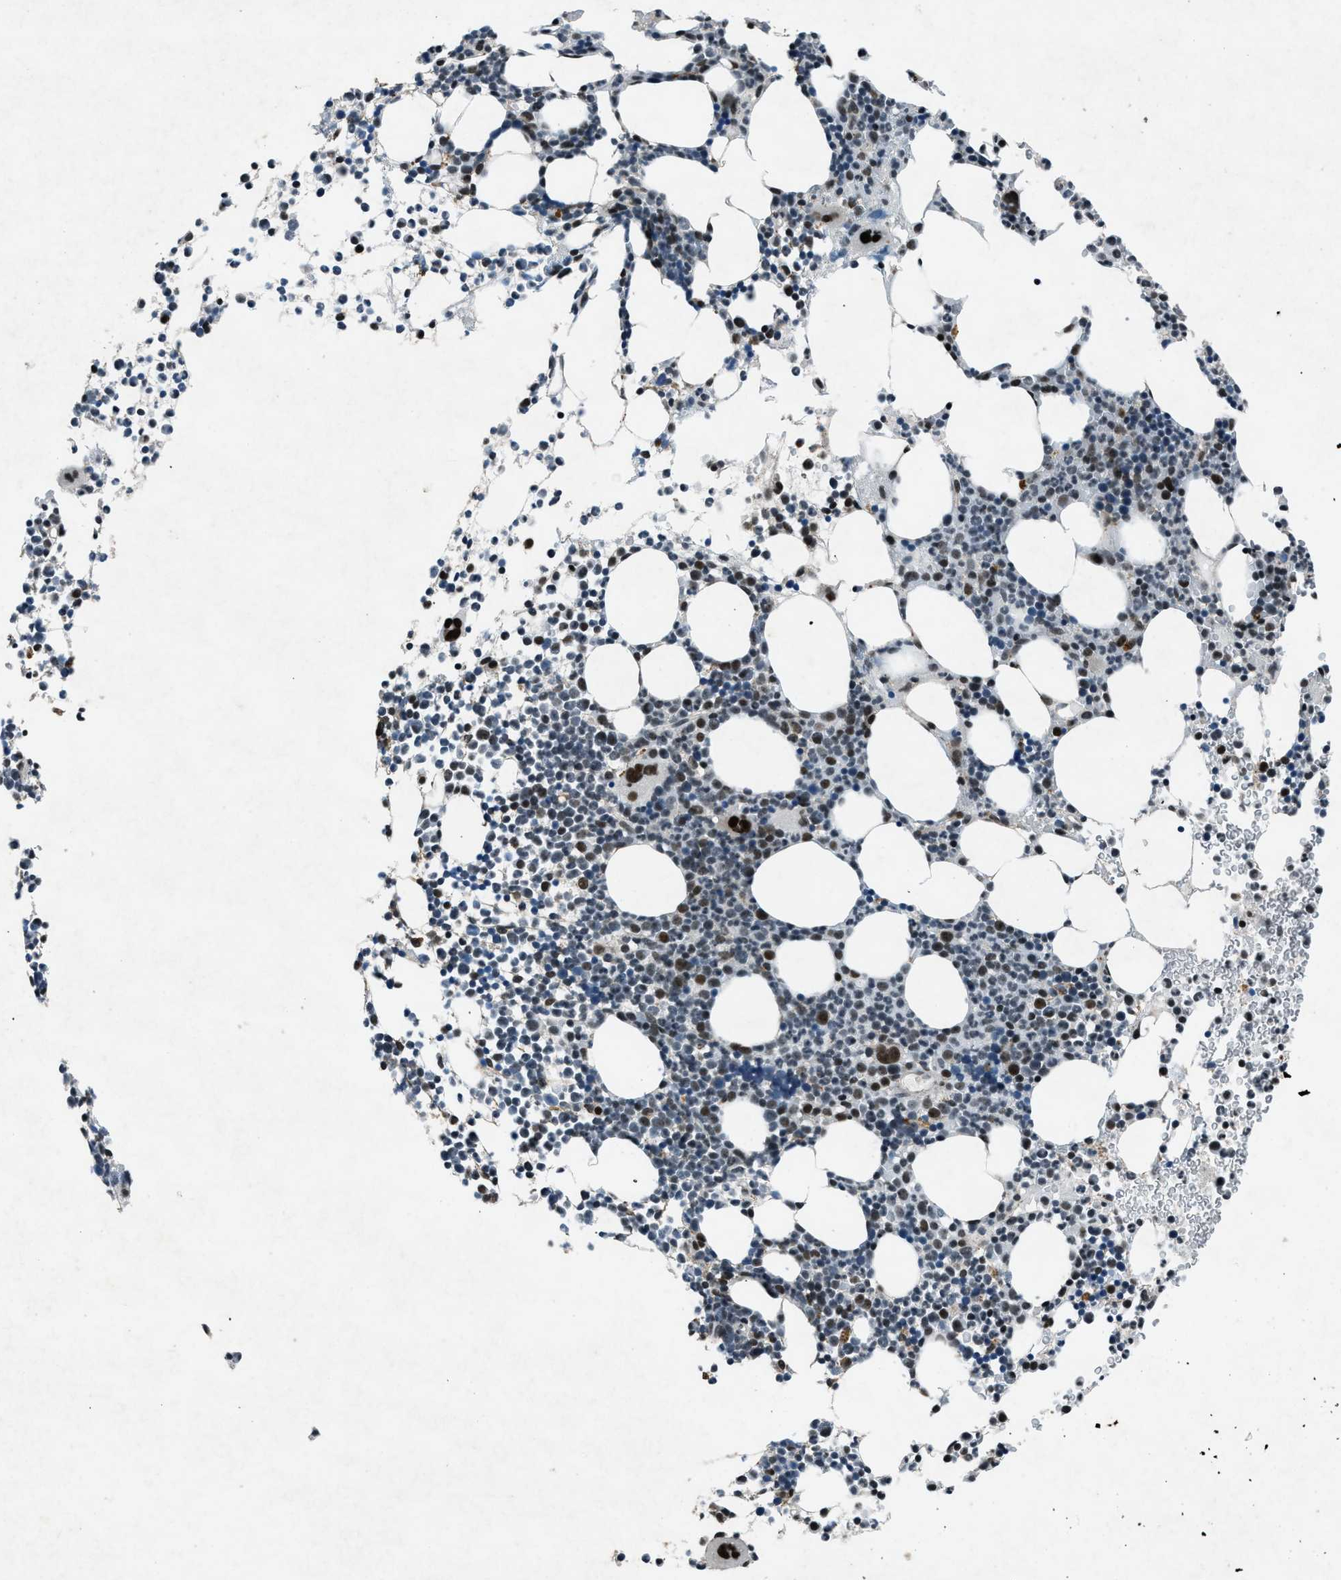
{"staining": {"intensity": "moderate", "quantity": "<25%", "location": "nuclear"}, "tissue": "bone marrow", "cell_type": "Hematopoietic cells", "image_type": "normal", "snomed": [{"axis": "morphology", "description": "Normal tissue, NOS"}, {"axis": "morphology", "description": "Inflammation, NOS"}, {"axis": "topography", "description": "Bone marrow"}], "caption": "Immunohistochemistry staining of benign bone marrow, which displays low levels of moderate nuclear staining in approximately <25% of hematopoietic cells indicating moderate nuclear protein expression. The staining was performed using DAB (brown) for protein detection and nuclei were counterstained in hematoxylin (blue).", "gene": "ADCY1", "patient": {"sex": "female", "age": 67}}